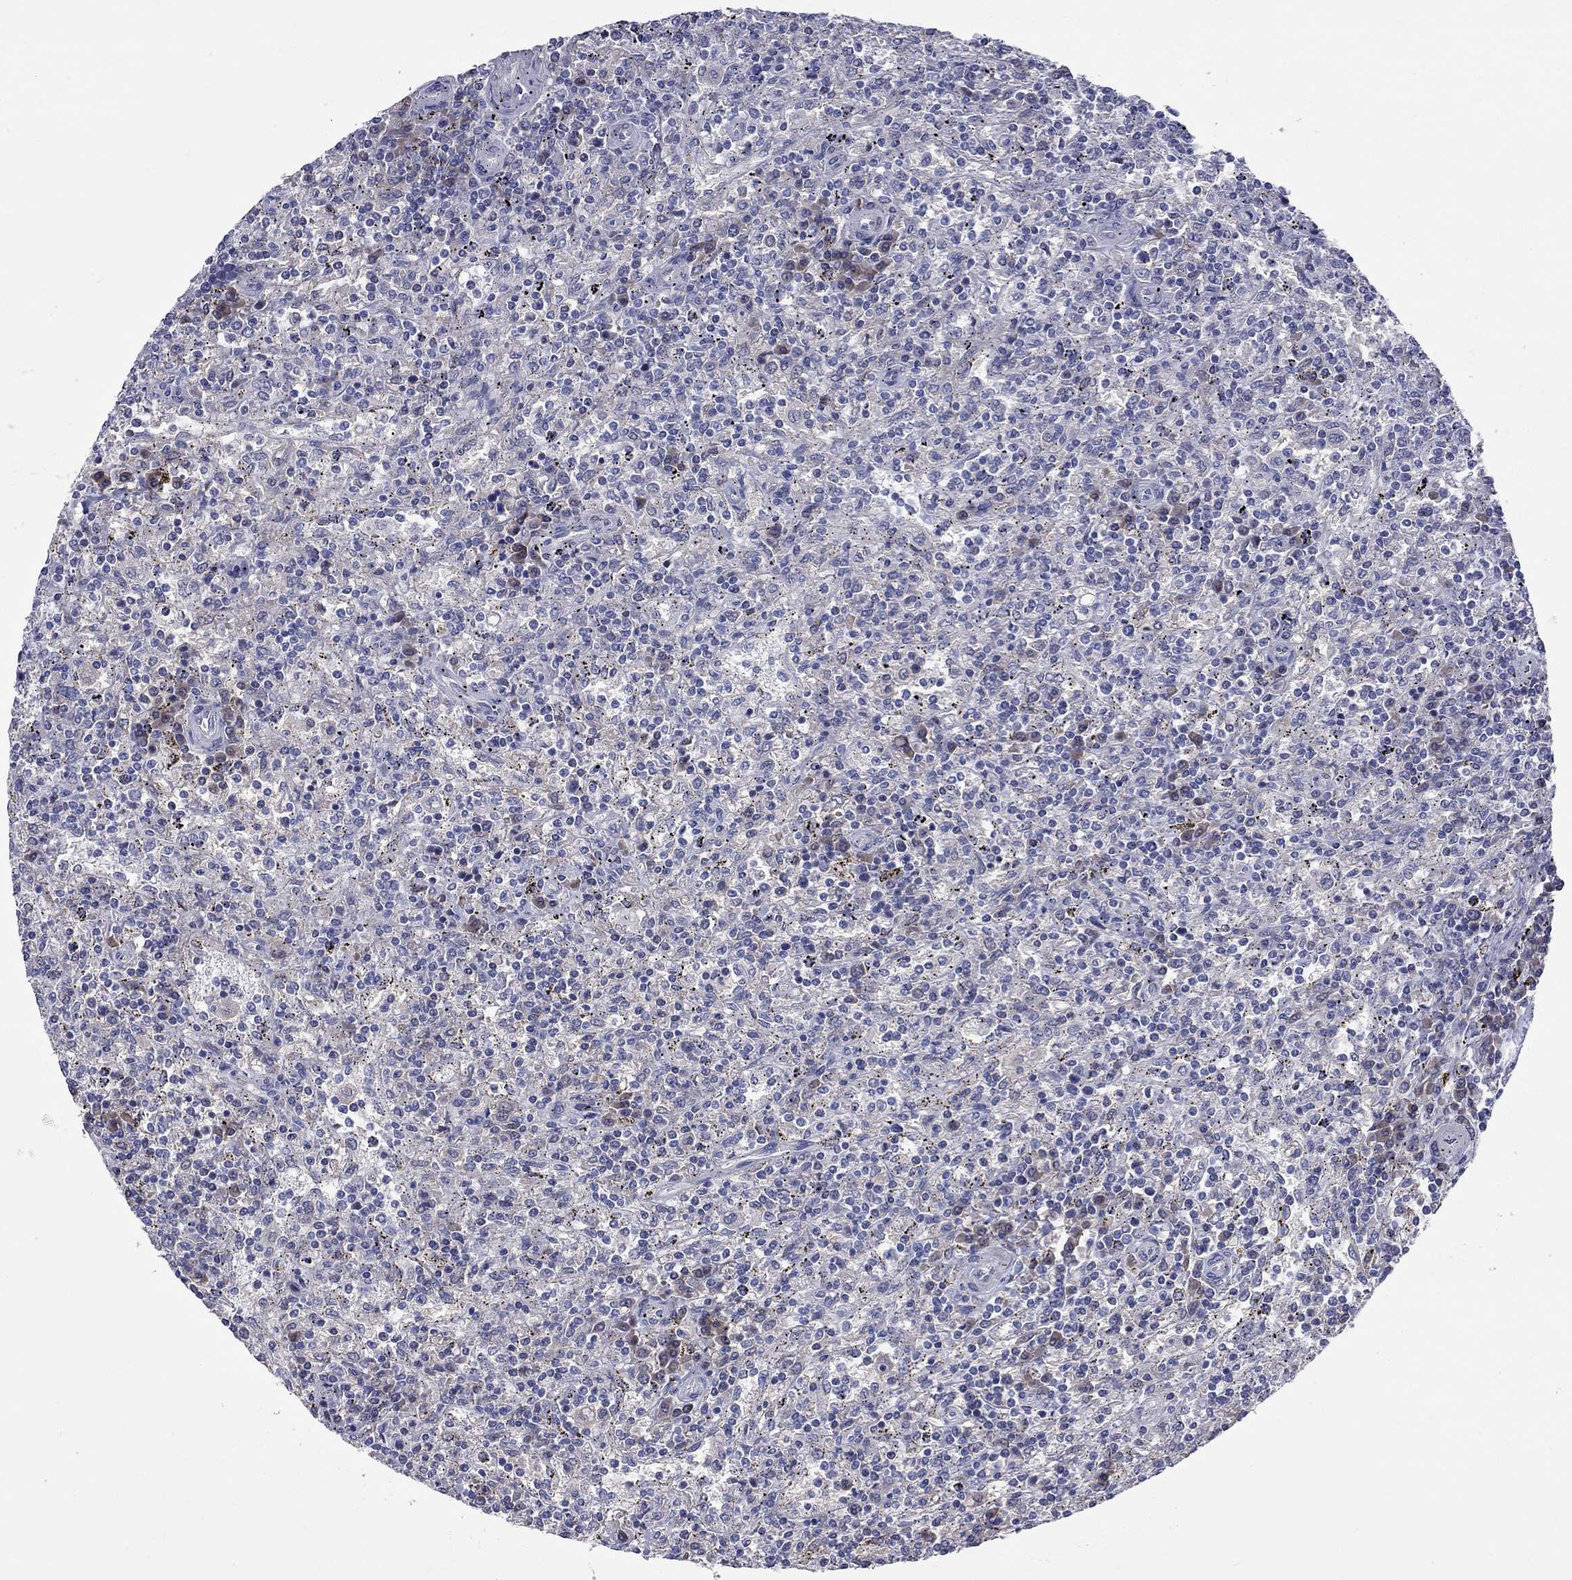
{"staining": {"intensity": "negative", "quantity": "none", "location": "none"}, "tissue": "lymphoma", "cell_type": "Tumor cells", "image_type": "cancer", "snomed": [{"axis": "morphology", "description": "Malignant lymphoma, non-Hodgkin's type, Low grade"}, {"axis": "topography", "description": "Spleen"}], "caption": "An immunohistochemistry (IHC) photomicrograph of low-grade malignant lymphoma, non-Hodgkin's type is shown. There is no staining in tumor cells of low-grade malignant lymphoma, non-Hodgkin's type.", "gene": "UNC119B", "patient": {"sex": "male", "age": 62}}